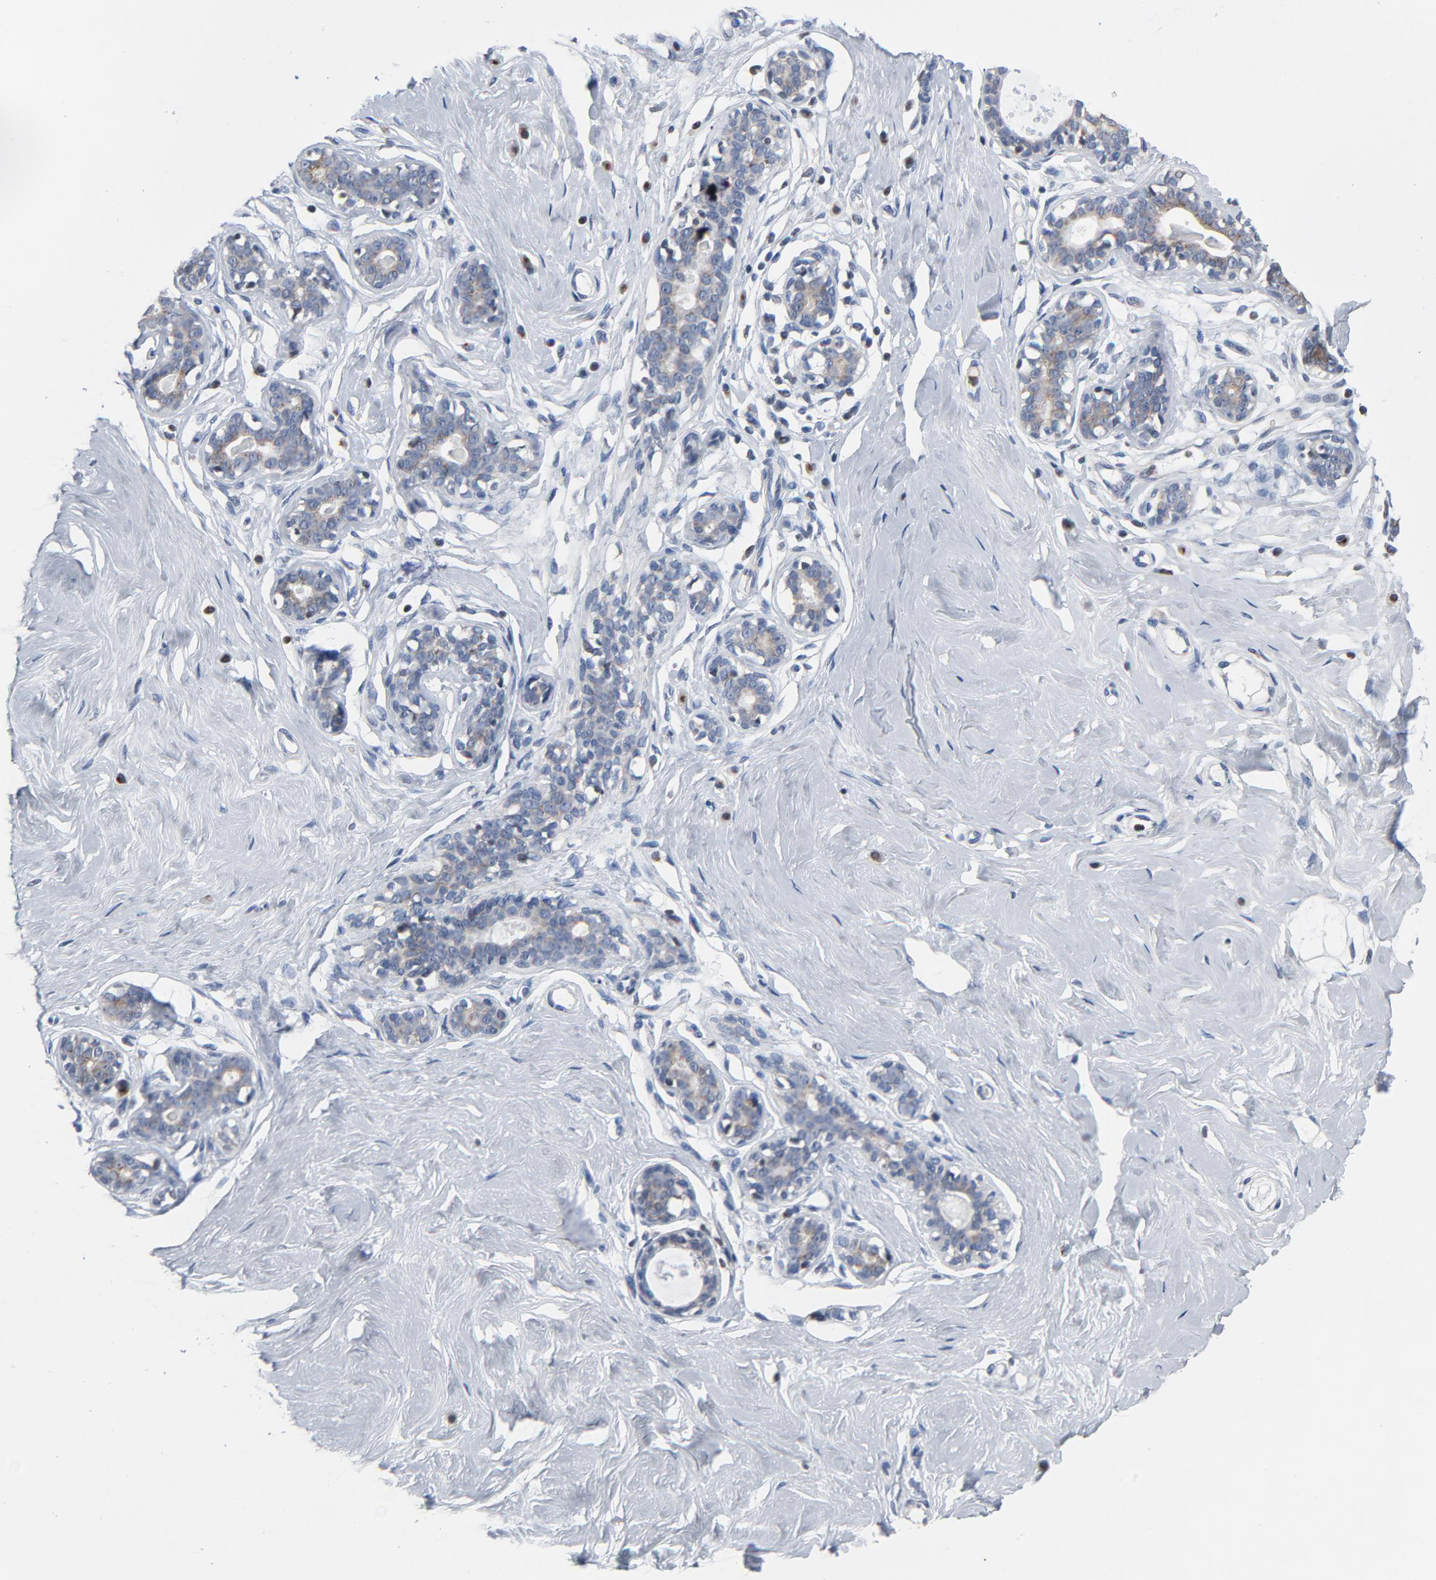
{"staining": {"intensity": "negative", "quantity": "none", "location": "none"}, "tissue": "breast", "cell_type": "Adipocytes", "image_type": "normal", "snomed": [{"axis": "morphology", "description": "Normal tissue, NOS"}, {"axis": "topography", "description": "Breast"}], "caption": "Immunohistochemical staining of unremarkable breast exhibits no significant expression in adipocytes.", "gene": "YIPF6", "patient": {"sex": "female", "age": 23}}